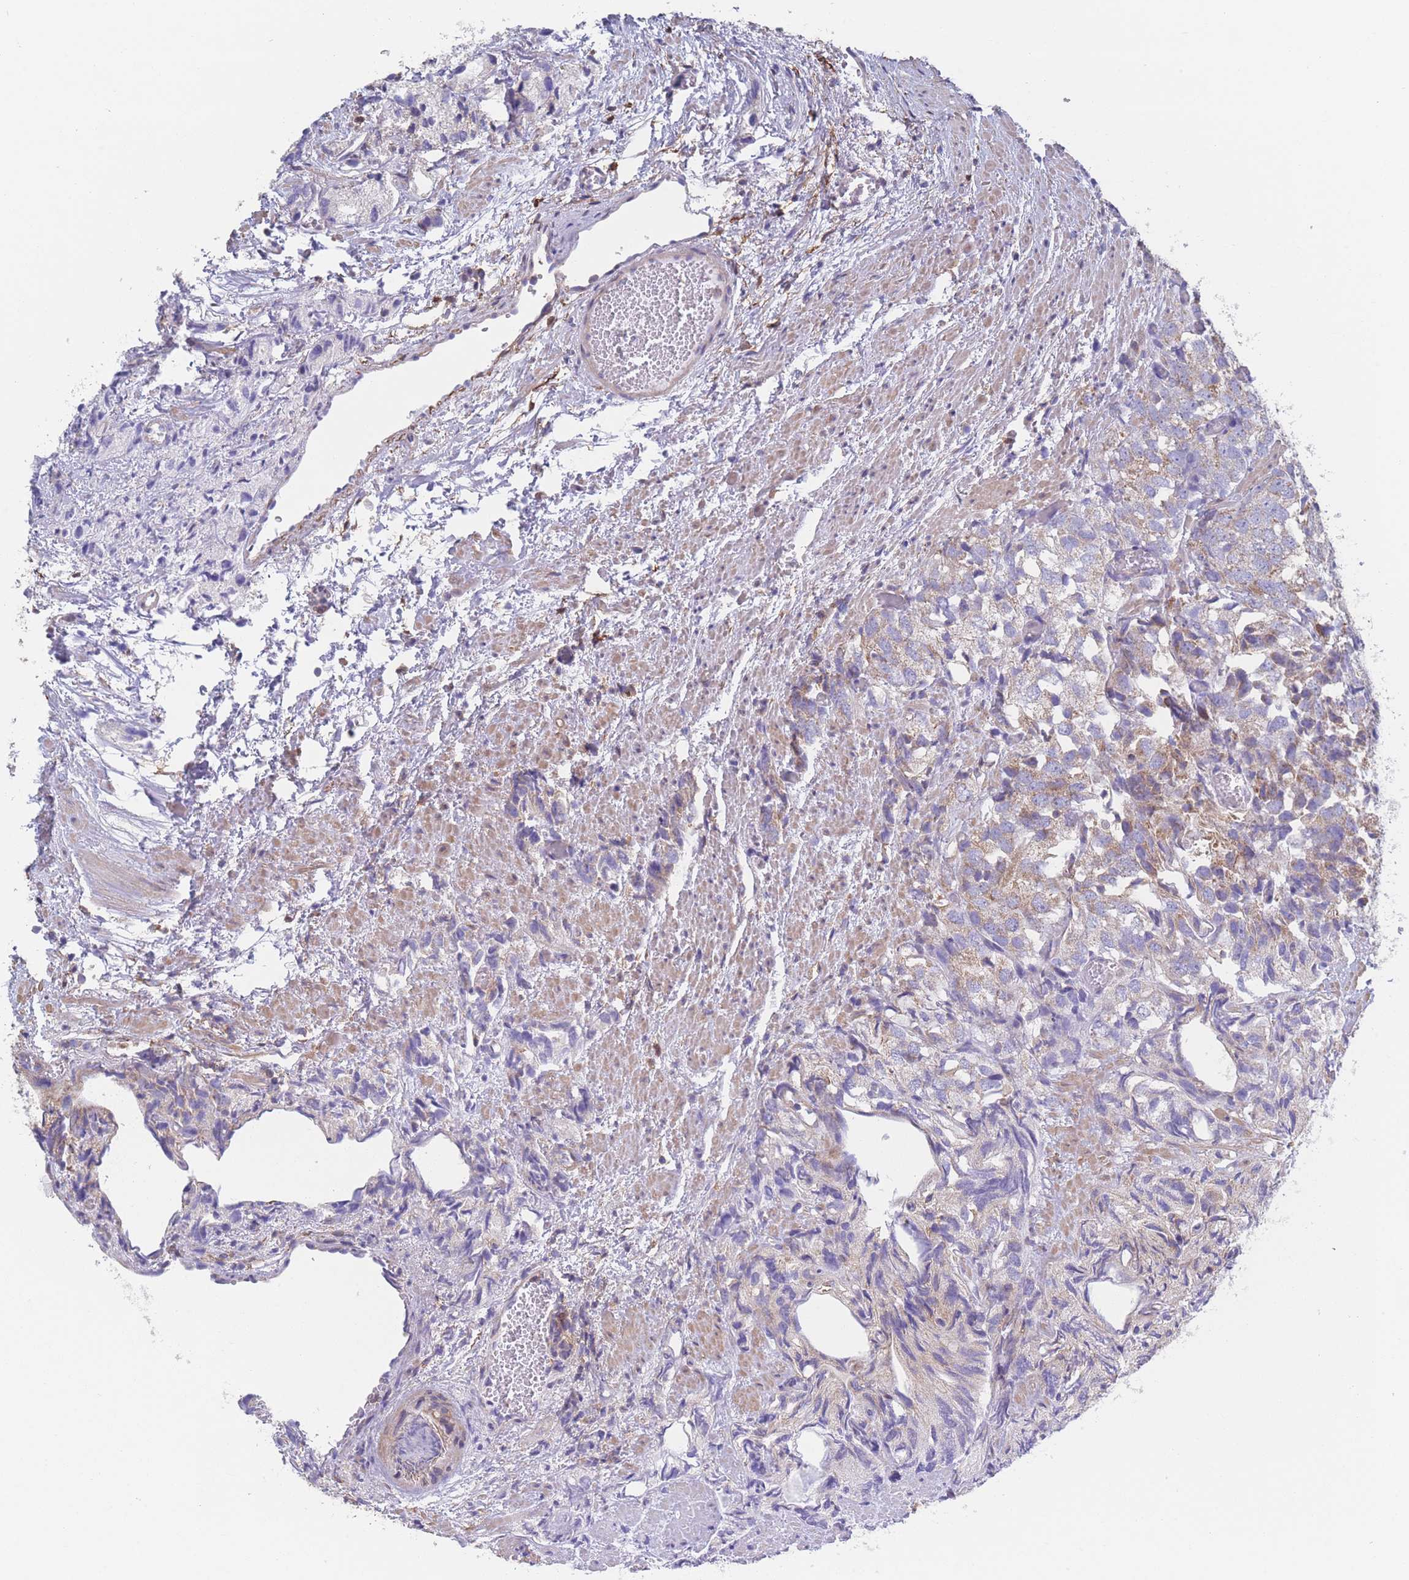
{"staining": {"intensity": "weak", "quantity": "<25%", "location": "cytoplasmic/membranous"}, "tissue": "prostate cancer", "cell_type": "Tumor cells", "image_type": "cancer", "snomed": [{"axis": "morphology", "description": "Adenocarcinoma, High grade"}, {"axis": "topography", "description": "Prostate"}], "caption": "This is a image of immunohistochemistry staining of prostate adenocarcinoma (high-grade), which shows no expression in tumor cells.", "gene": "ADH1A", "patient": {"sex": "male", "age": 82}}